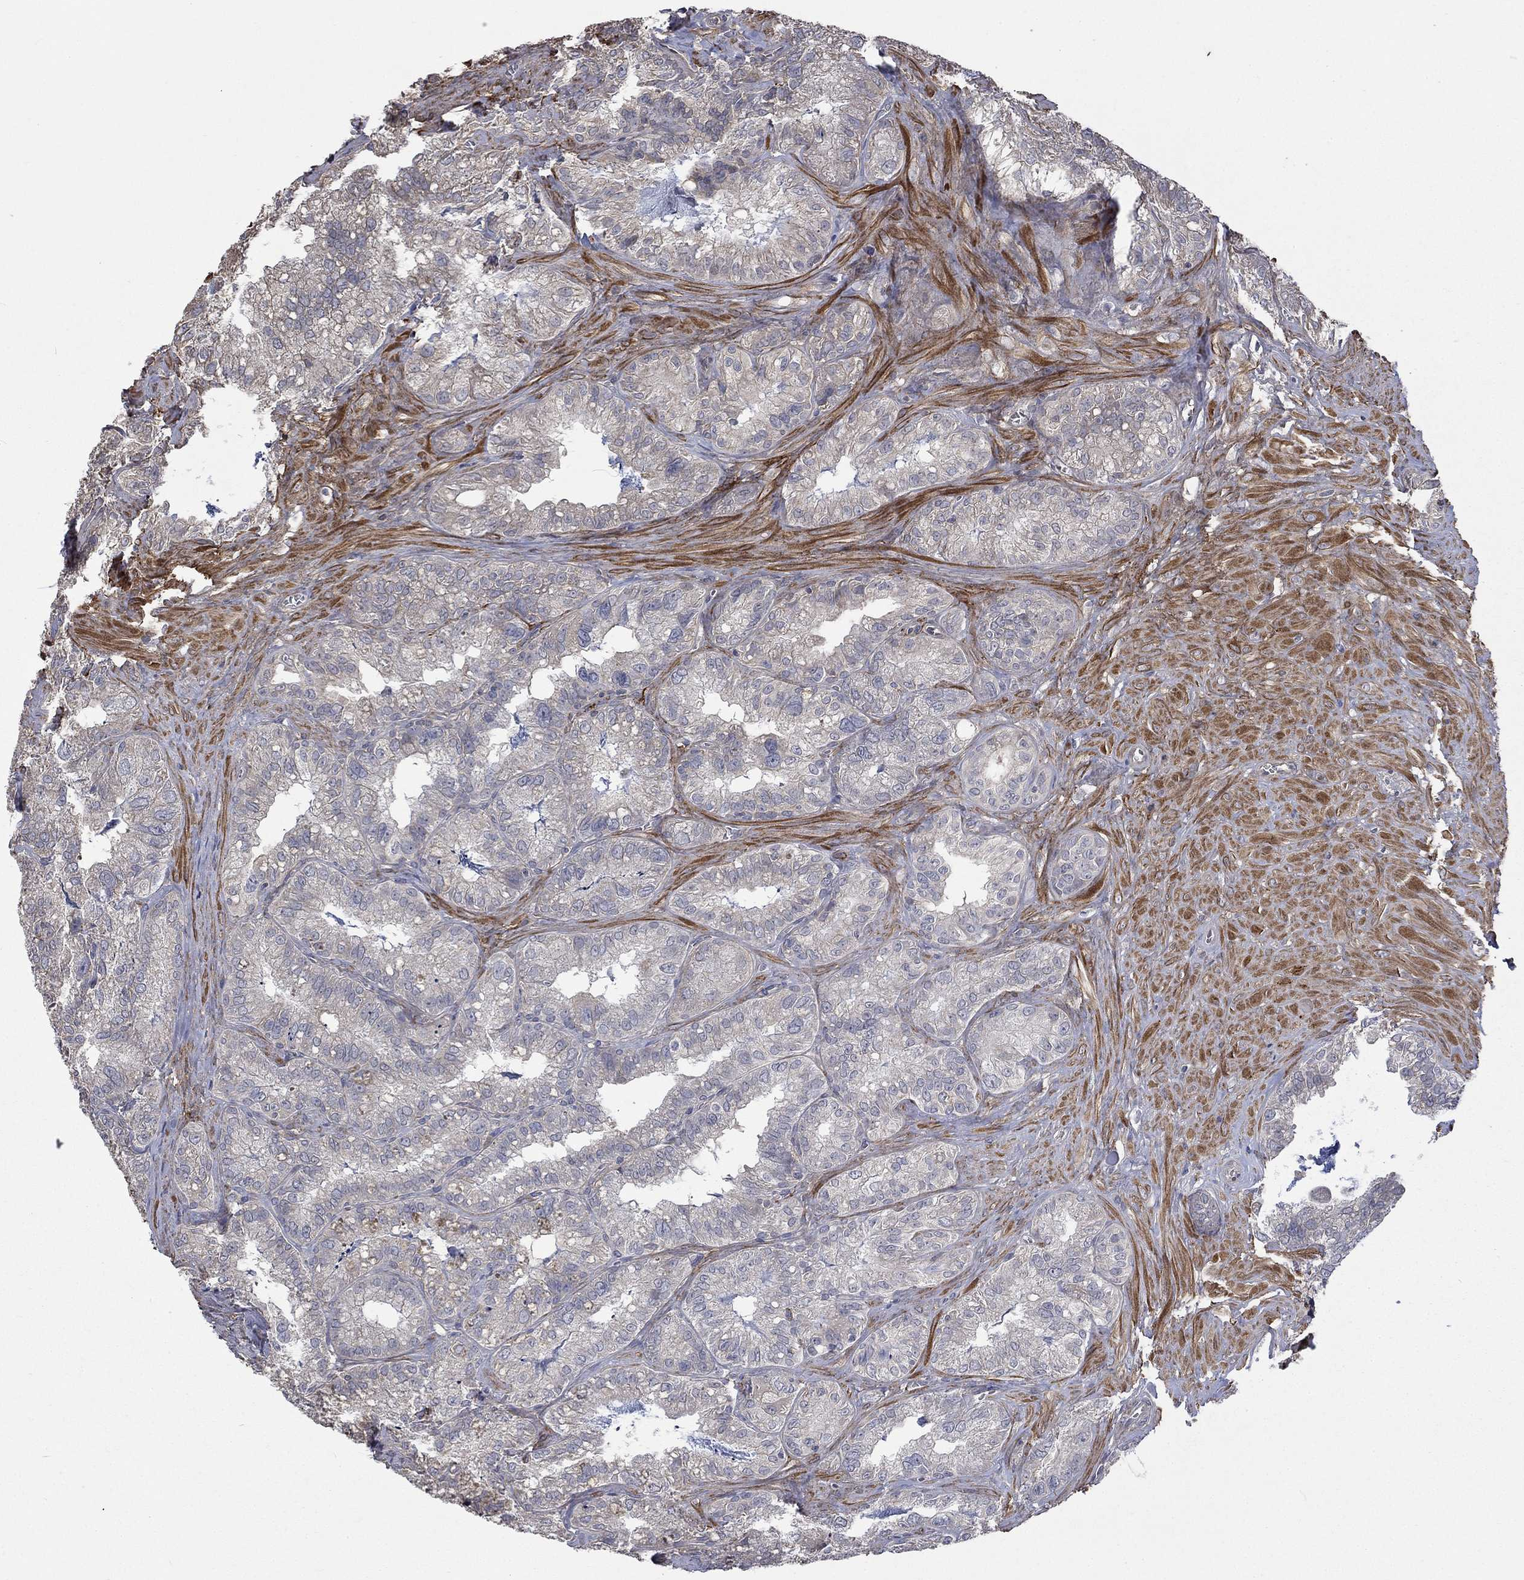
{"staining": {"intensity": "negative", "quantity": "none", "location": "none"}, "tissue": "seminal vesicle", "cell_type": "Glandular cells", "image_type": "normal", "snomed": [{"axis": "morphology", "description": "Normal tissue, NOS"}, {"axis": "topography", "description": "Seminal veicle"}], "caption": "This is an immunohistochemistry micrograph of benign seminal vesicle. There is no expression in glandular cells.", "gene": "VCAN", "patient": {"sex": "male", "age": 57}}